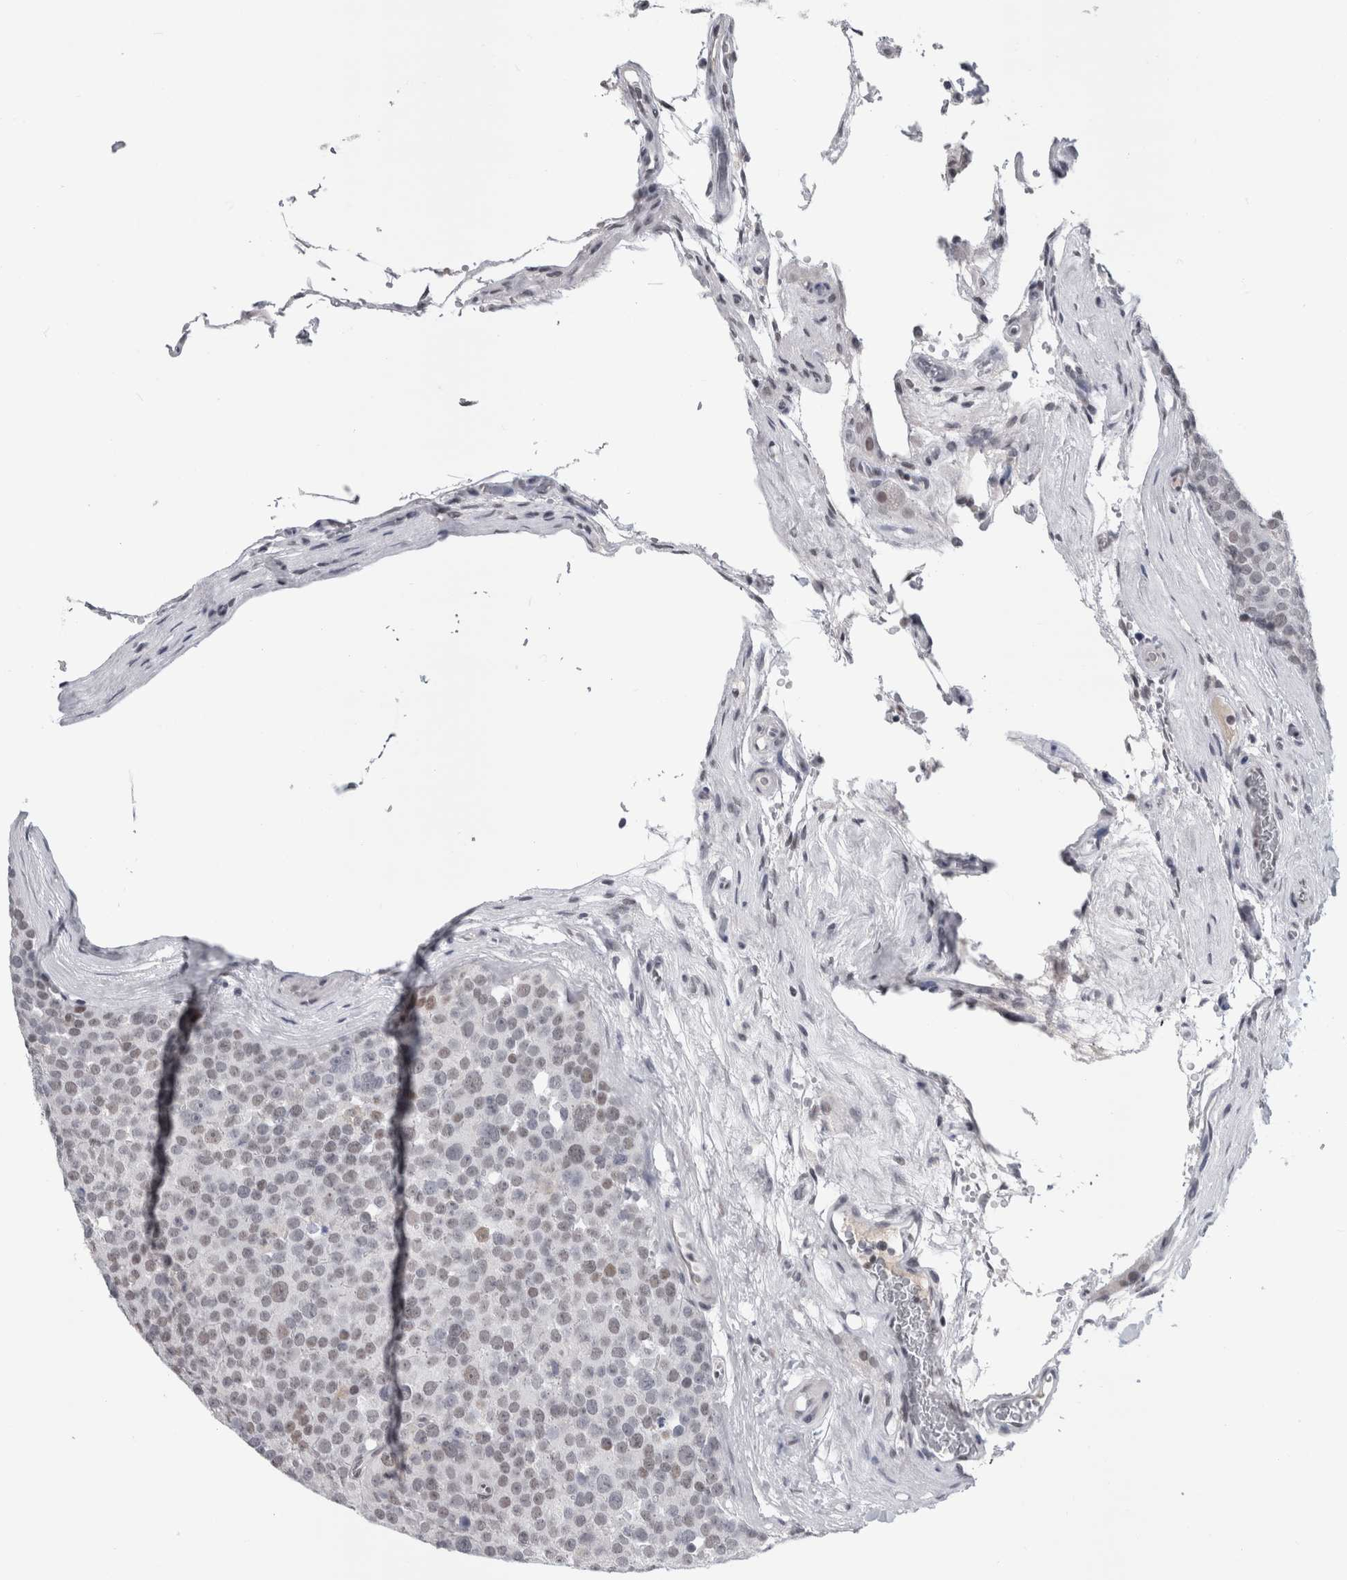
{"staining": {"intensity": "weak", "quantity": "<25%", "location": "nuclear"}, "tissue": "testis cancer", "cell_type": "Tumor cells", "image_type": "cancer", "snomed": [{"axis": "morphology", "description": "Seminoma, NOS"}, {"axis": "topography", "description": "Testis"}], "caption": "Human seminoma (testis) stained for a protein using immunohistochemistry (IHC) displays no positivity in tumor cells.", "gene": "ARID4B", "patient": {"sex": "male", "age": 71}}